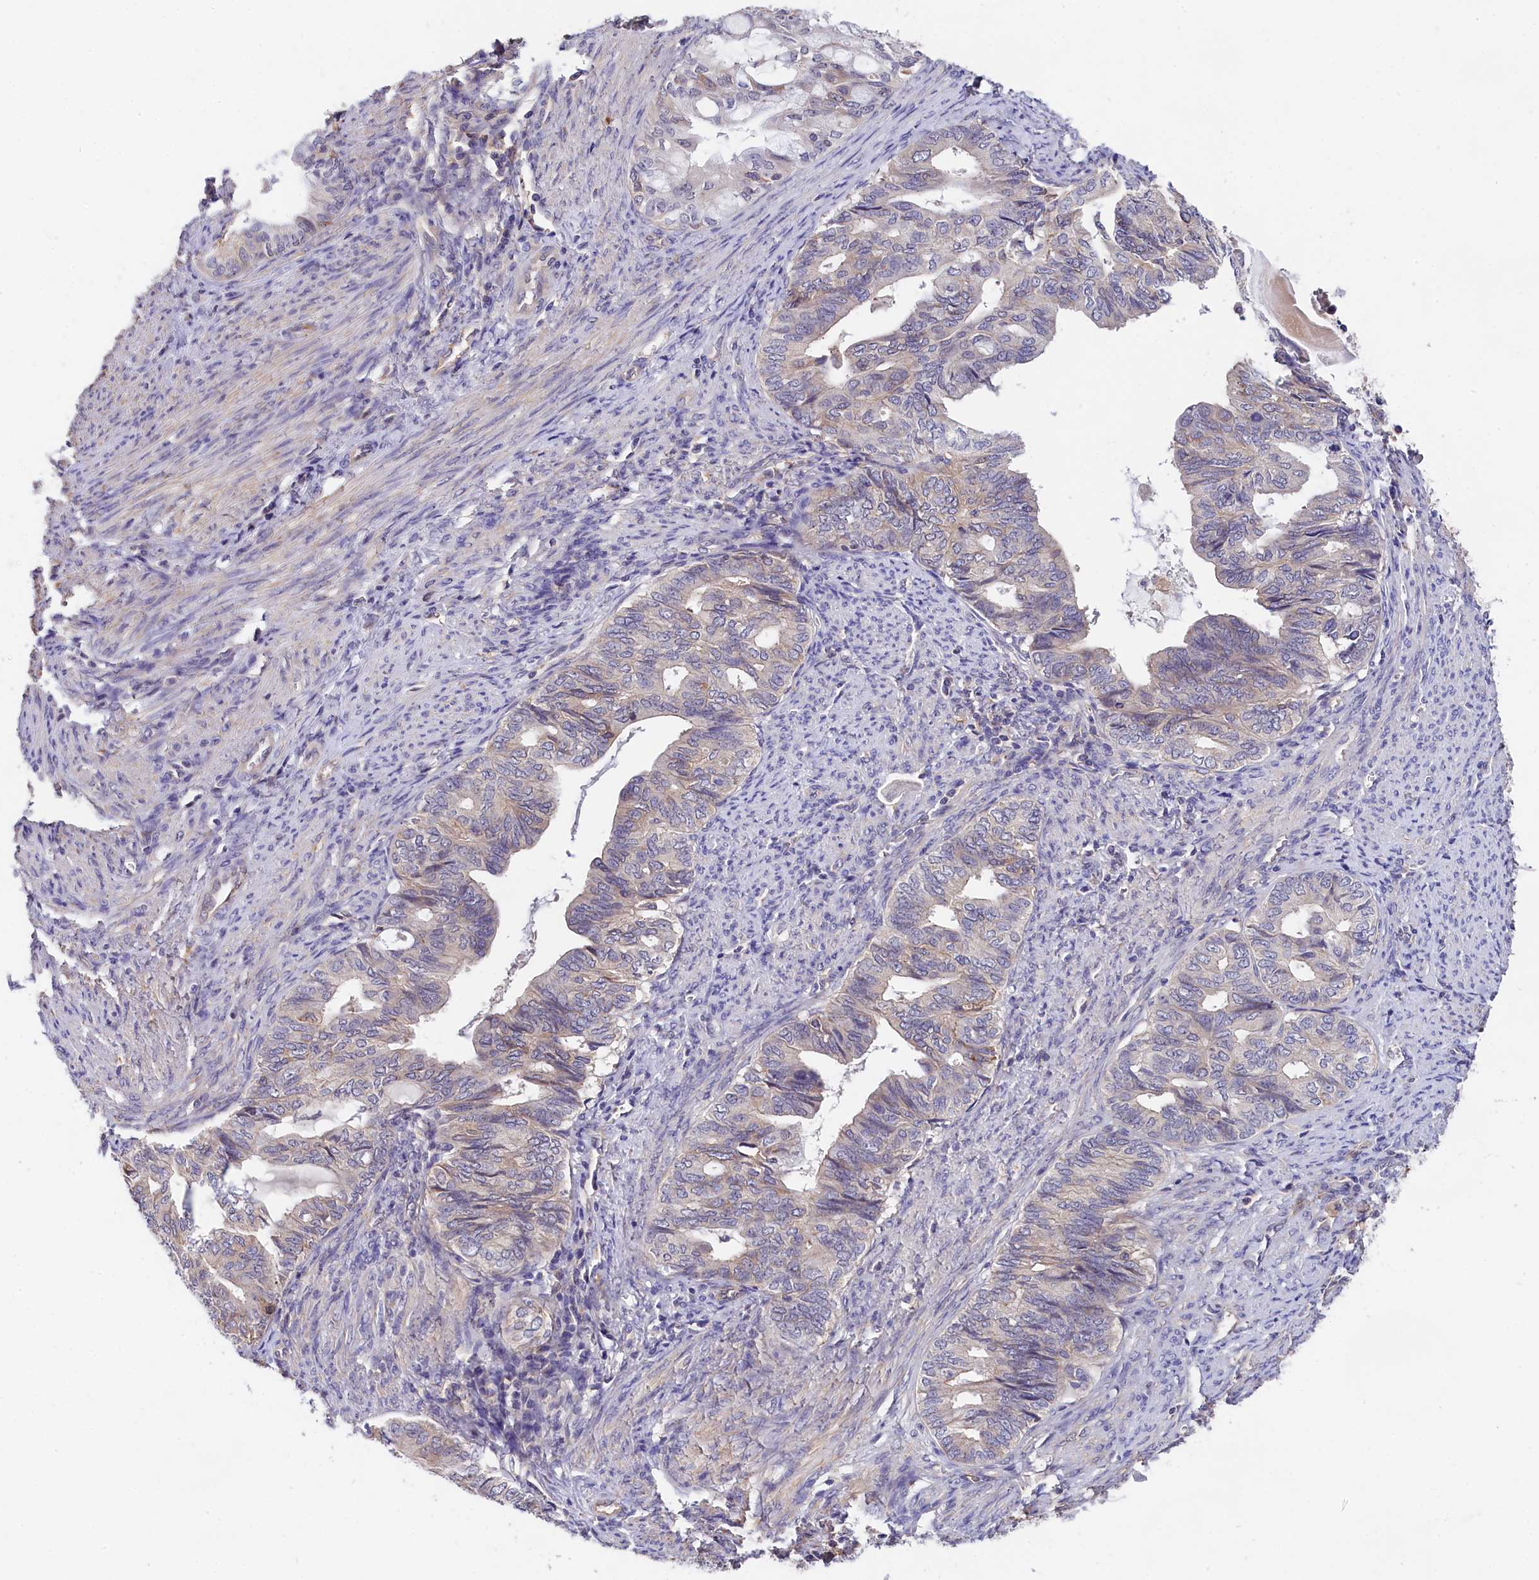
{"staining": {"intensity": "negative", "quantity": "none", "location": "none"}, "tissue": "endometrial cancer", "cell_type": "Tumor cells", "image_type": "cancer", "snomed": [{"axis": "morphology", "description": "Adenocarcinoma, NOS"}, {"axis": "topography", "description": "Endometrium"}], "caption": "Immunohistochemistry (IHC) of adenocarcinoma (endometrial) reveals no positivity in tumor cells. (Brightfield microscopy of DAB (3,3'-diaminobenzidine) IHC at high magnification).", "gene": "OAS3", "patient": {"sex": "female", "age": 86}}